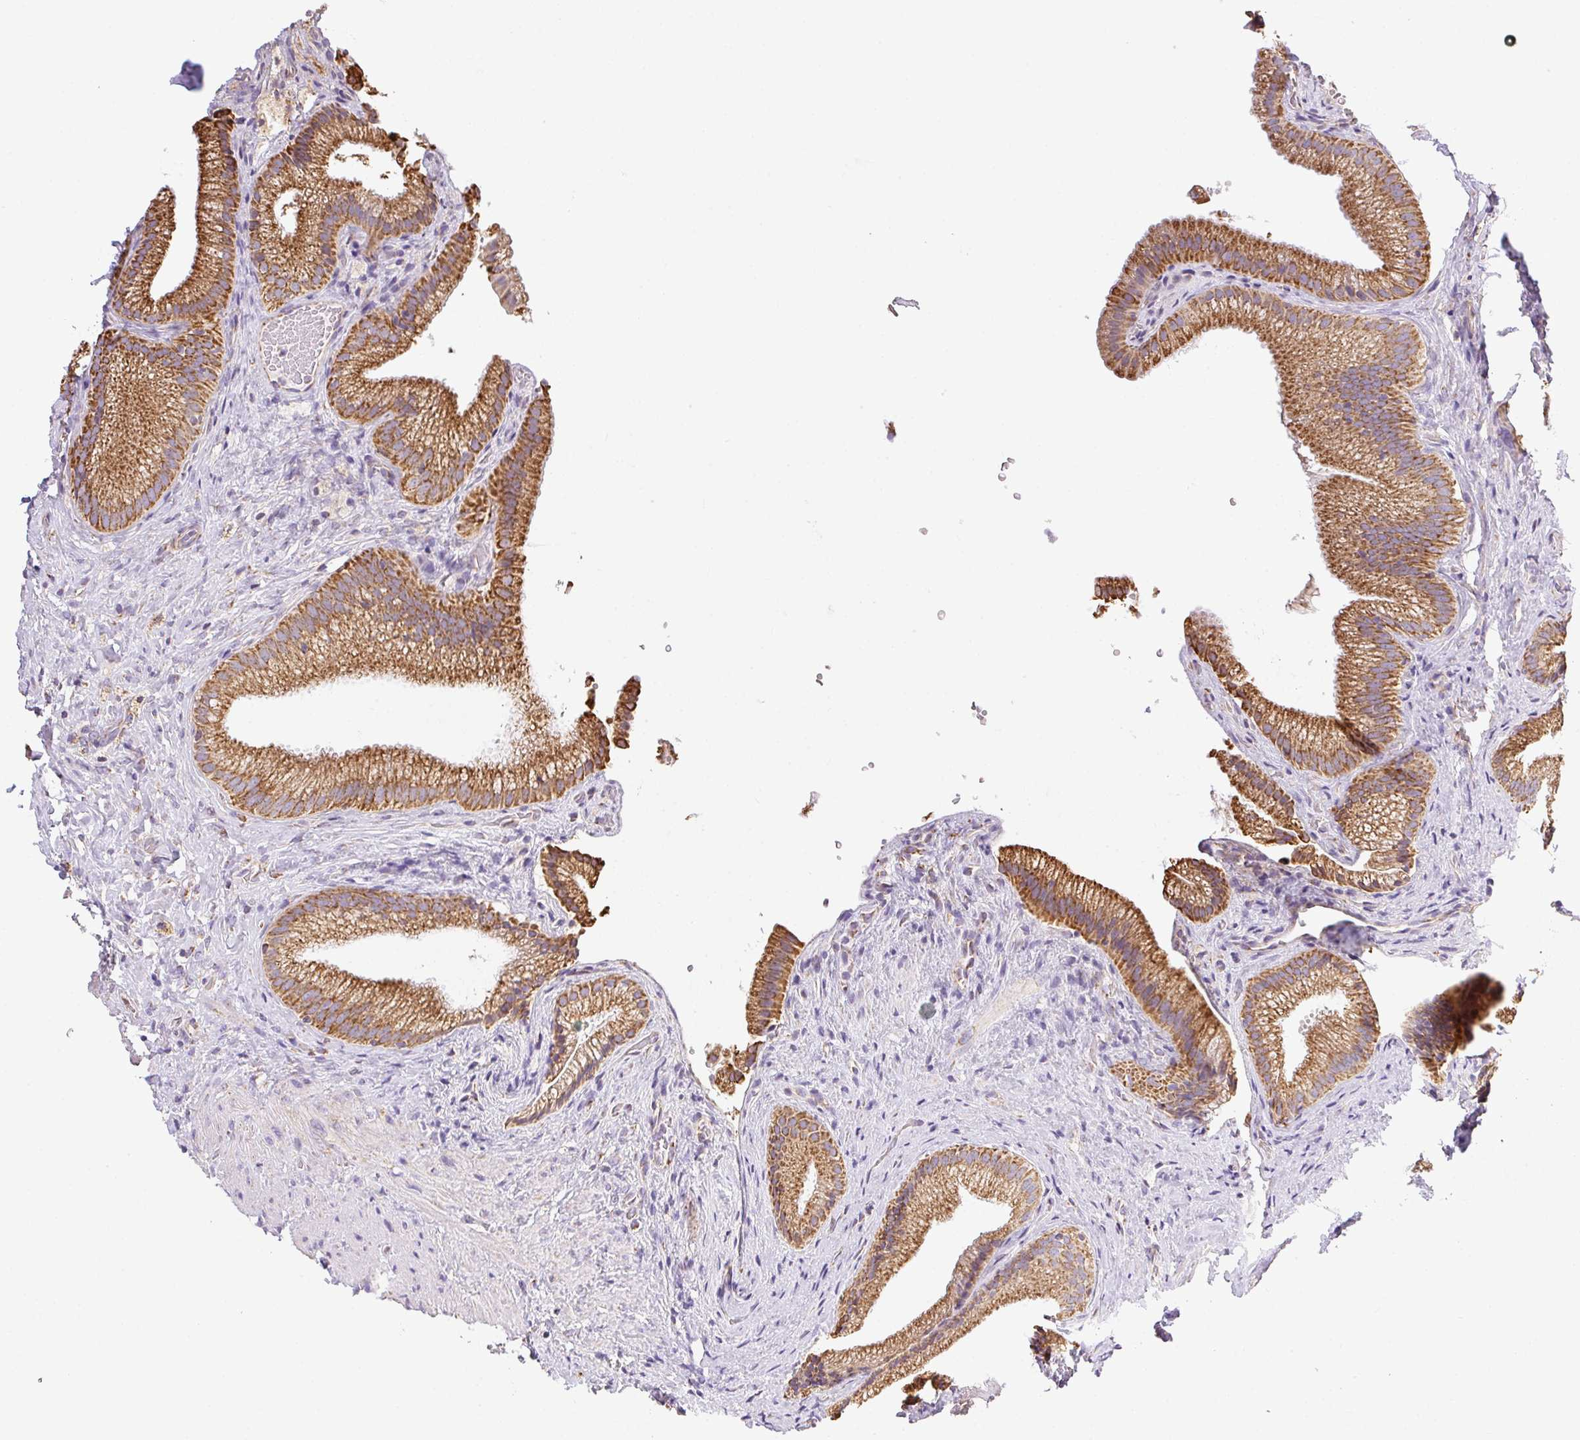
{"staining": {"intensity": "strong", "quantity": ">75%", "location": "cytoplasmic/membranous"}, "tissue": "gallbladder", "cell_type": "Glandular cells", "image_type": "normal", "snomed": [{"axis": "morphology", "description": "Normal tissue, NOS"}, {"axis": "morphology", "description": "Inflammation, NOS"}, {"axis": "topography", "description": "Gallbladder"}], "caption": "The image shows immunohistochemical staining of normal gallbladder. There is strong cytoplasmic/membranous expression is present in about >75% of glandular cells. (Stains: DAB (3,3'-diaminobenzidine) in brown, nuclei in blue, Microscopy: brightfield microscopy at high magnification).", "gene": "DAAM2", "patient": {"sex": "male", "age": 51}}